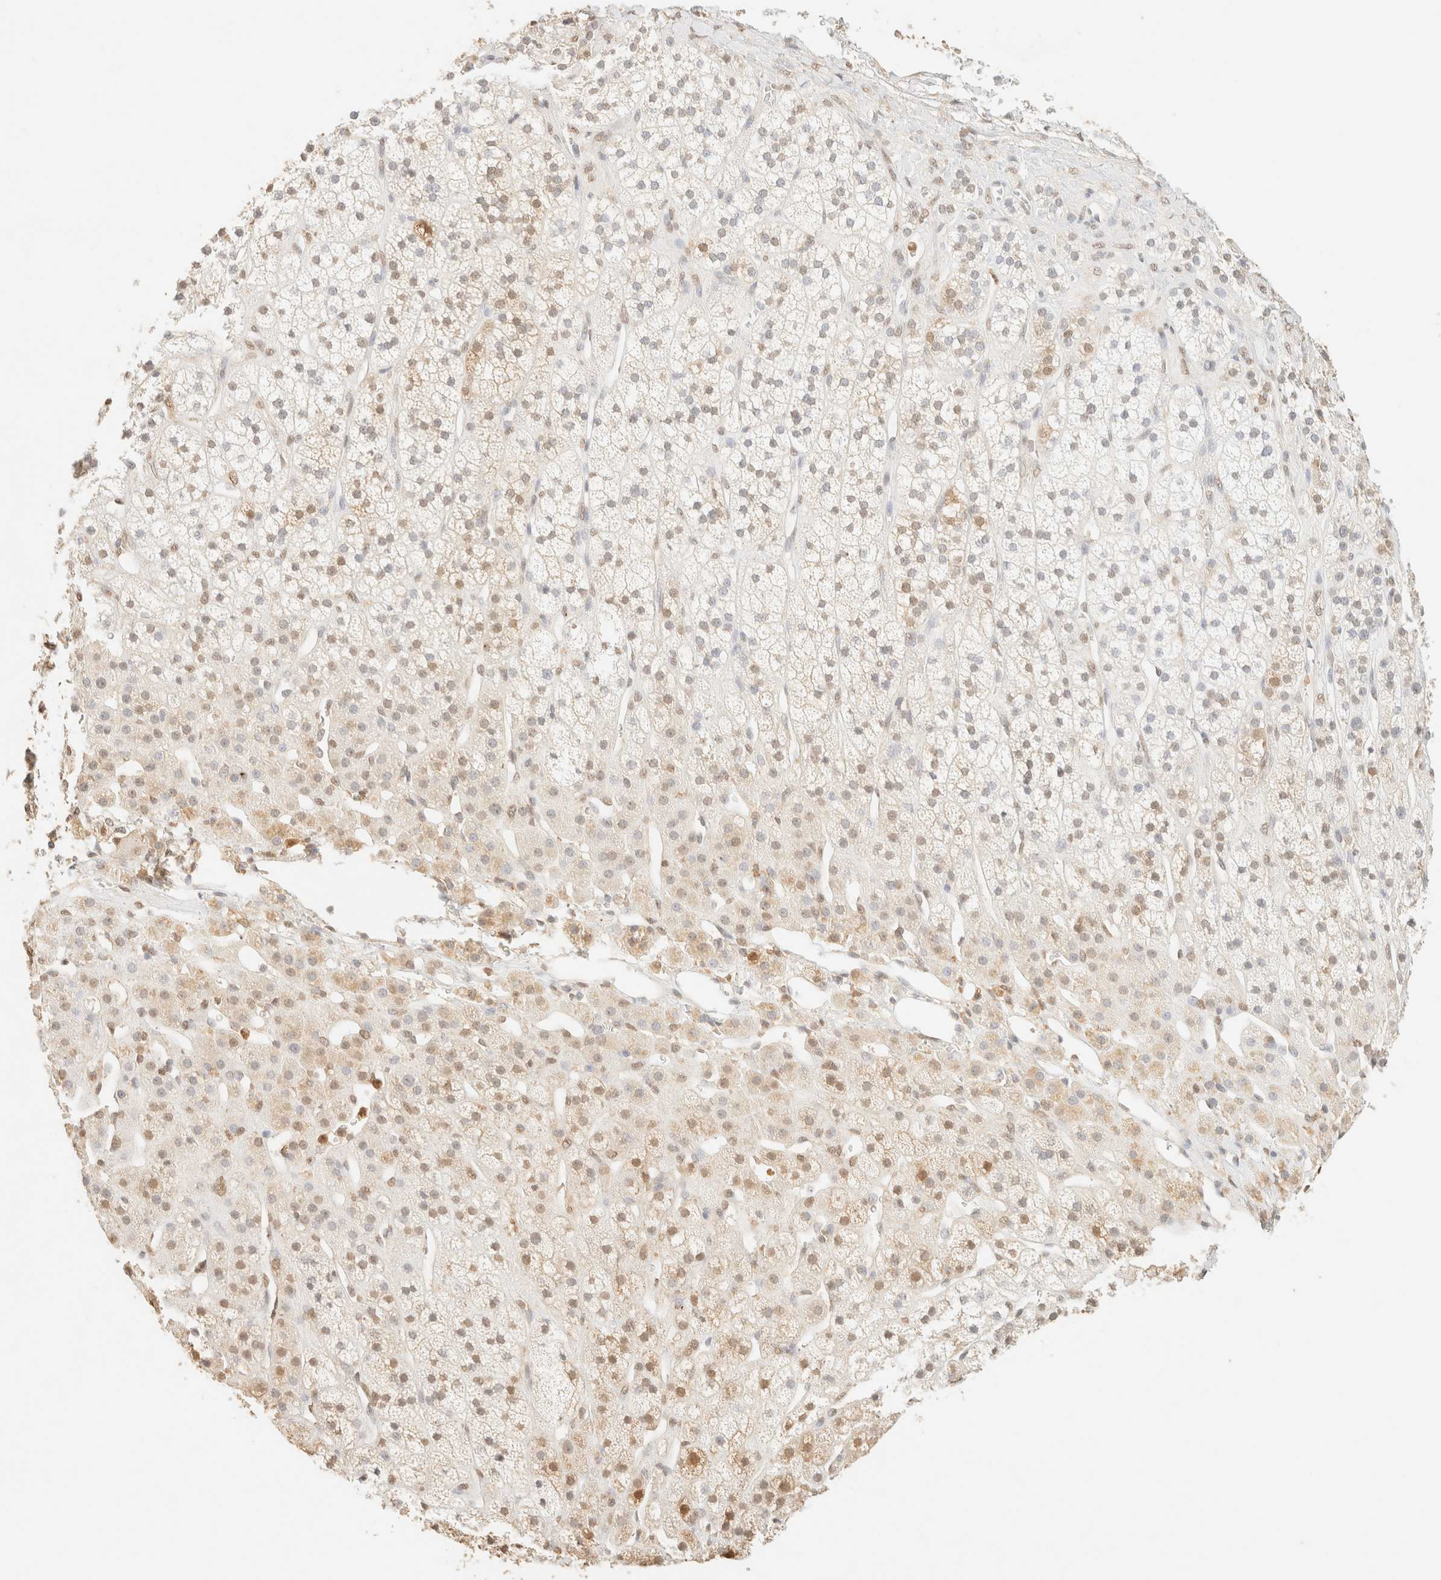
{"staining": {"intensity": "weak", "quantity": ">75%", "location": "cytoplasmic/membranous,nuclear"}, "tissue": "adrenal gland", "cell_type": "Glandular cells", "image_type": "normal", "snomed": [{"axis": "morphology", "description": "Normal tissue, NOS"}, {"axis": "topography", "description": "Adrenal gland"}], "caption": "Approximately >75% of glandular cells in normal adrenal gland exhibit weak cytoplasmic/membranous,nuclear protein staining as visualized by brown immunohistochemical staining.", "gene": "S100A13", "patient": {"sex": "male", "age": 56}}